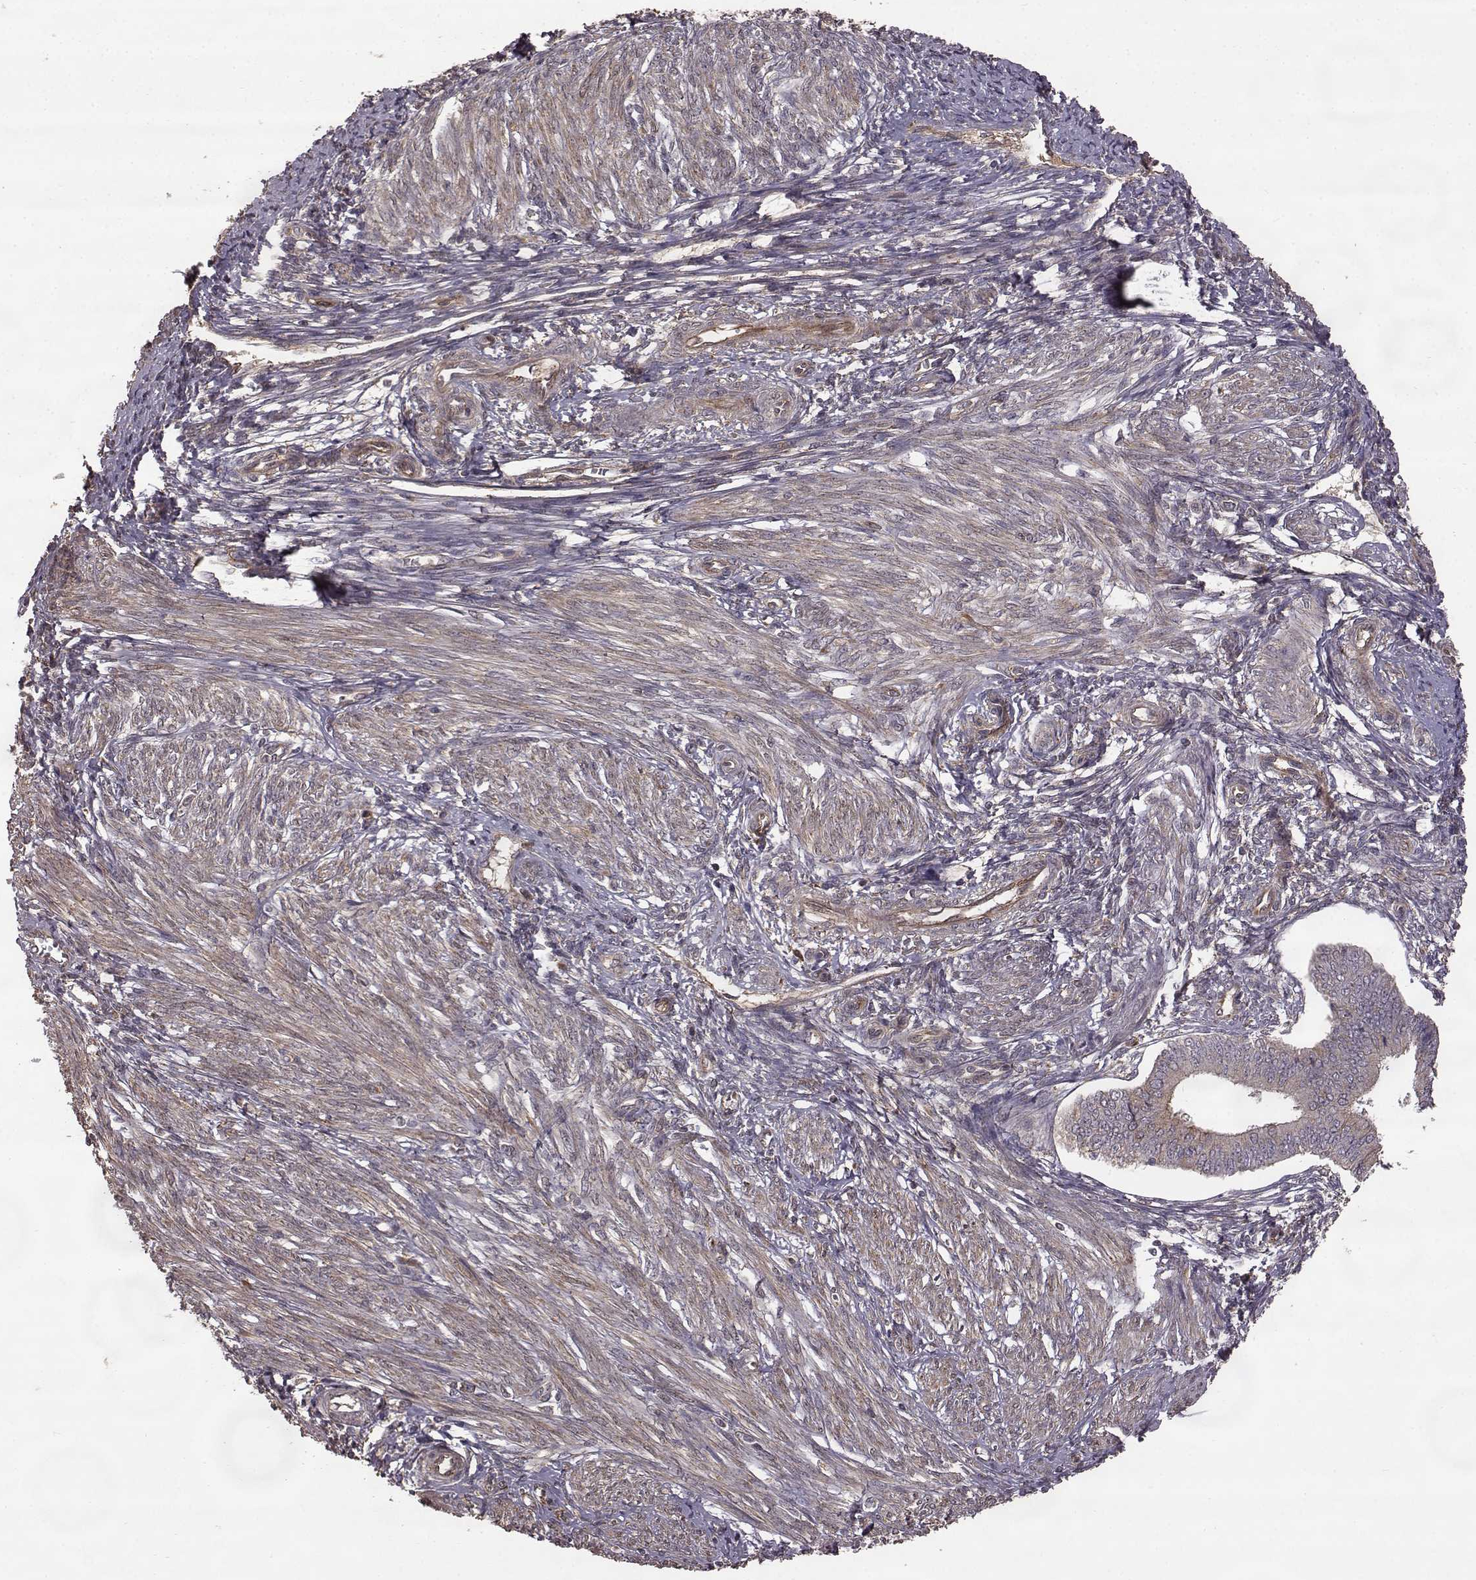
{"staining": {"intensity": "moderate", "quantity": "25%-75%", "location": "cytoplasmic/membranous"}, "tissue": "endometrium", "cell_type": "Cells in endometrial stroma", "image_type": "normal", "snomed": [{"axis": "morphology", "description": "Normal tissue, NOS"}, {"axis": "topography", "description": "Endometrium"}], "caption": "DAB immunohistochemical staining of normal endometrium exhibits moderate cytoplasmic/membranous protein expression in about 25%-75% of cells in endometrial stroma.", "gene": "FSTL1", "patient": {"sex": "female", "age": 42}}